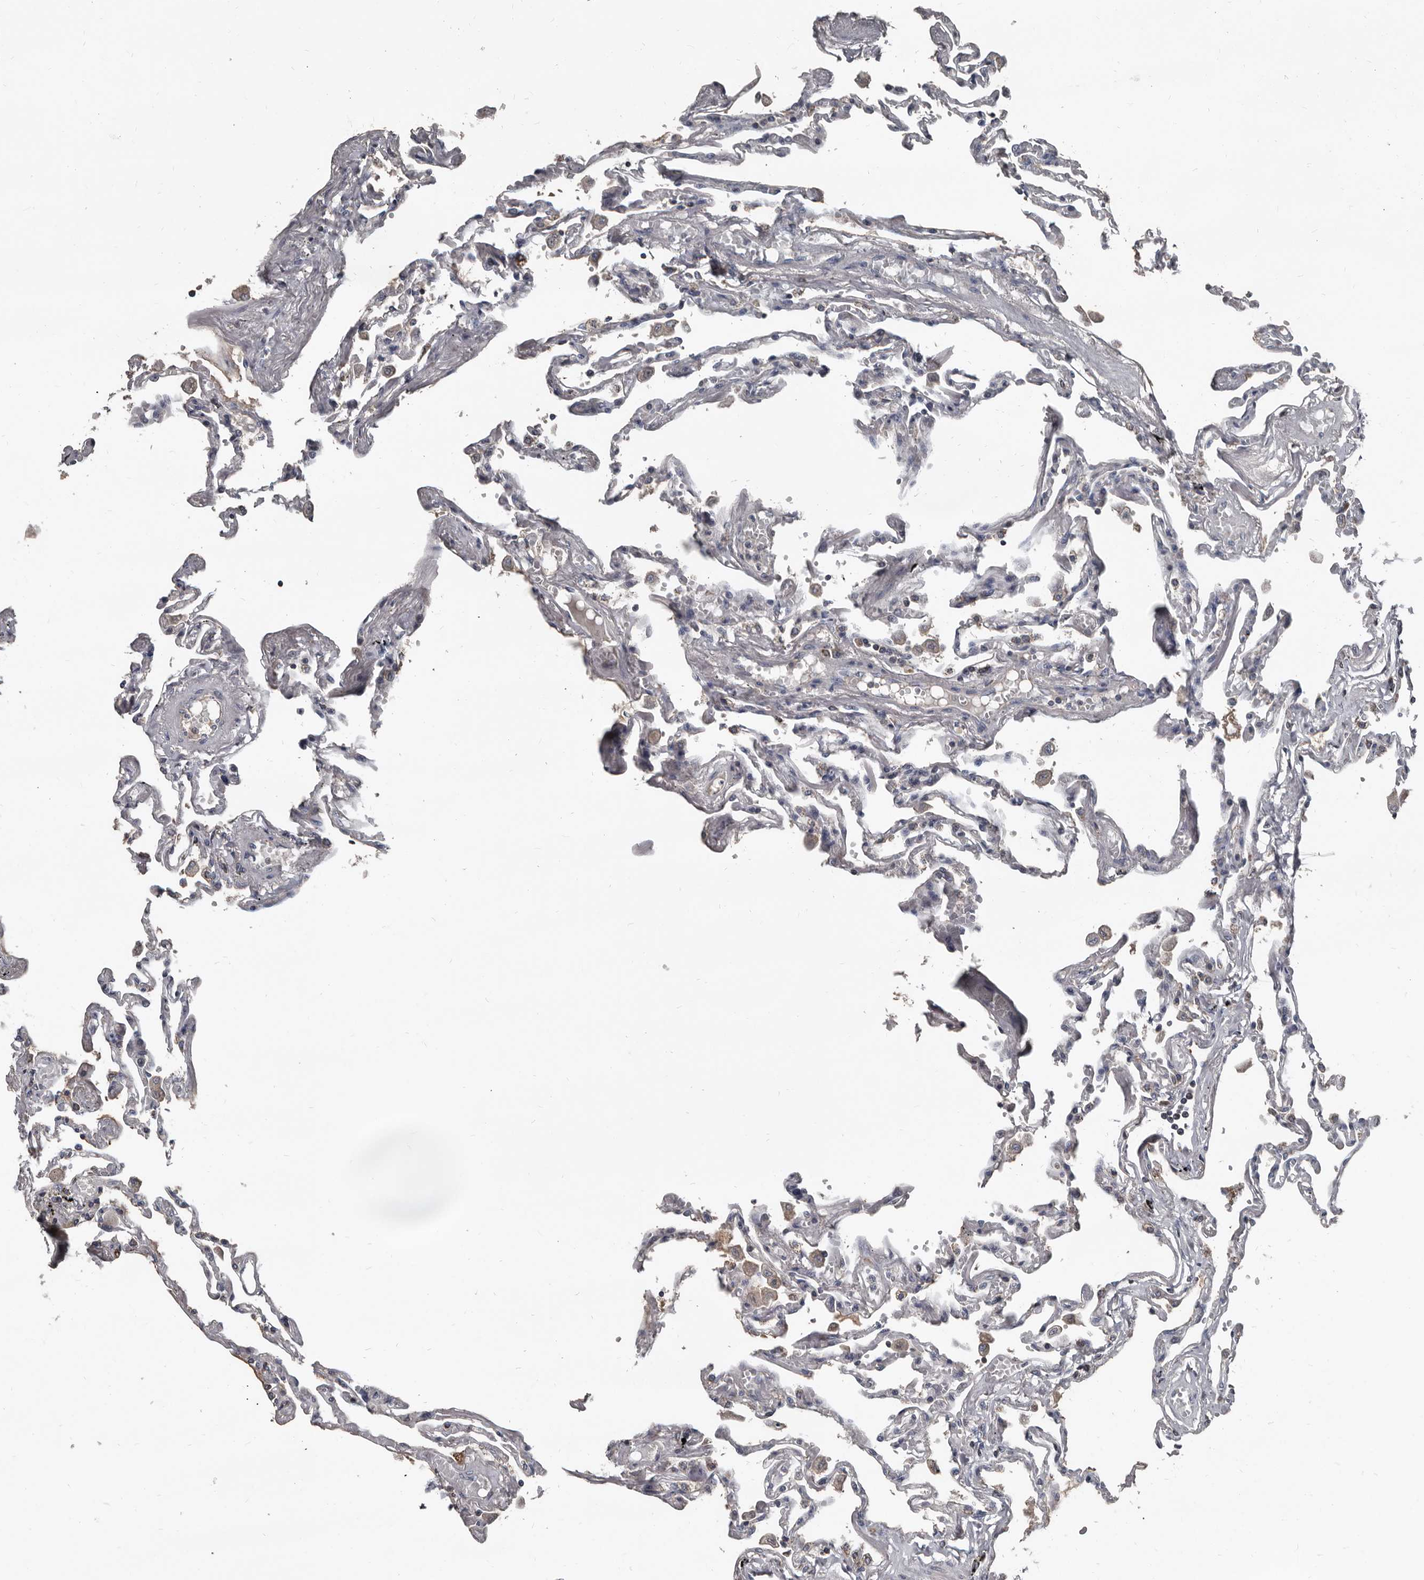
{"staining": {"intensity": "negative", "quantity": "none", "location": "none"}, "tissue": "lung", "cell_type": "Alveolar cells", "image_type": "normal", "snomed": [{"axis": "morphology", "description": "Normal tissue, NOS"}, {"axis": "topography", "description": "Lung"}], "caption": "High magnification brightfield microscopy of benign lung stained with DAB (brown) and counterstained with hematoxylin (blue): alveolar cells show no significant expression. The staining is performed using DAB brown chromogen with nuclei counter-stained in using hematoxylin.", "gene": "GREB1", "patient": {"sex": "female", "age": 67}}